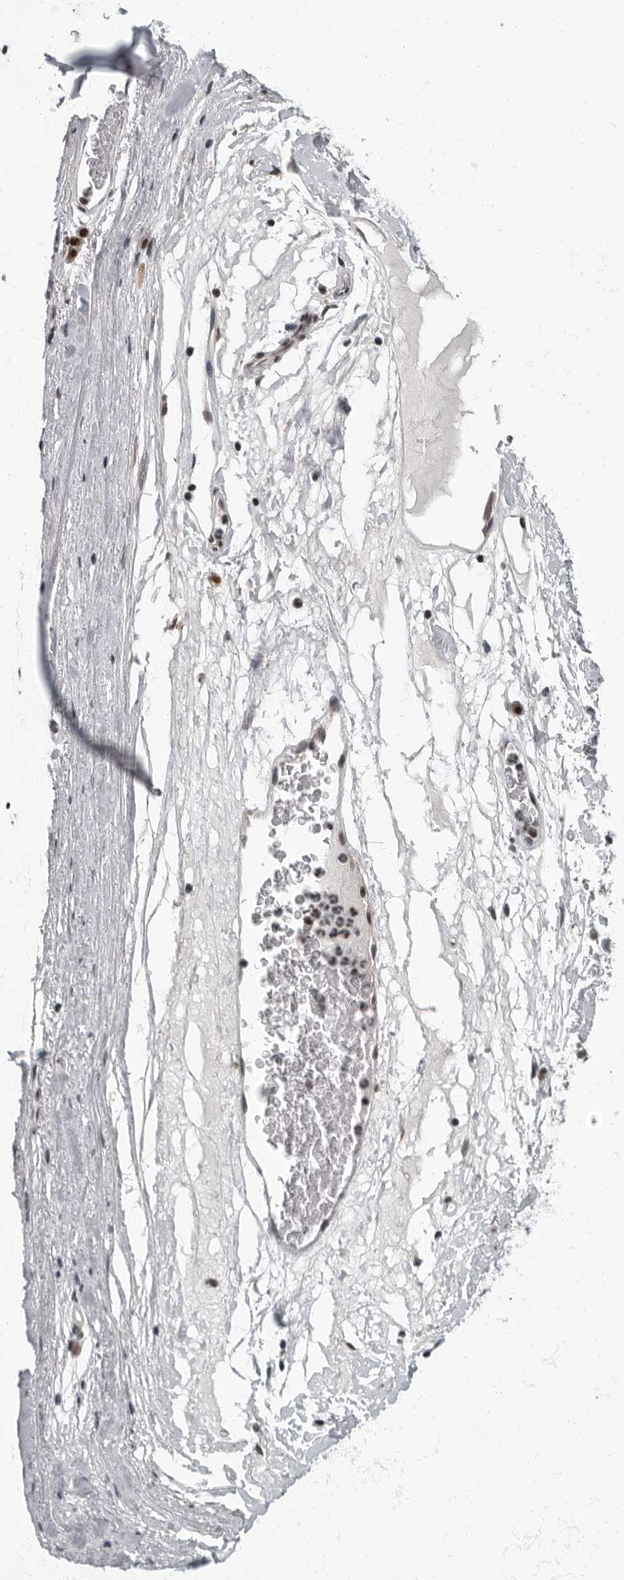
{"staining": {"intensity": "negative", "quantity": "none", "location": "none"}, "tissue": "adipose tissue", "cell_type": "Adipocytes", "image_type": "normal", "snomed": [{"axis": "morphology", "description": "Normal tissue, NOS"}, {"axis": "topography", "description": "Cartilage tissue"}], "caption": "Immunohistochemical staining of unremarkable human adipose tissue exhibits no significant staining in adipocytes. Brightfield microscopy of immunohistochemistry (IHC) stained with DAB (3,3'-diaminobenzidine) (brown) and hematoxylin (blue), captured at high magnification.", "gene": "EVI5", "patient": {"sex": "female", "age": 63}}